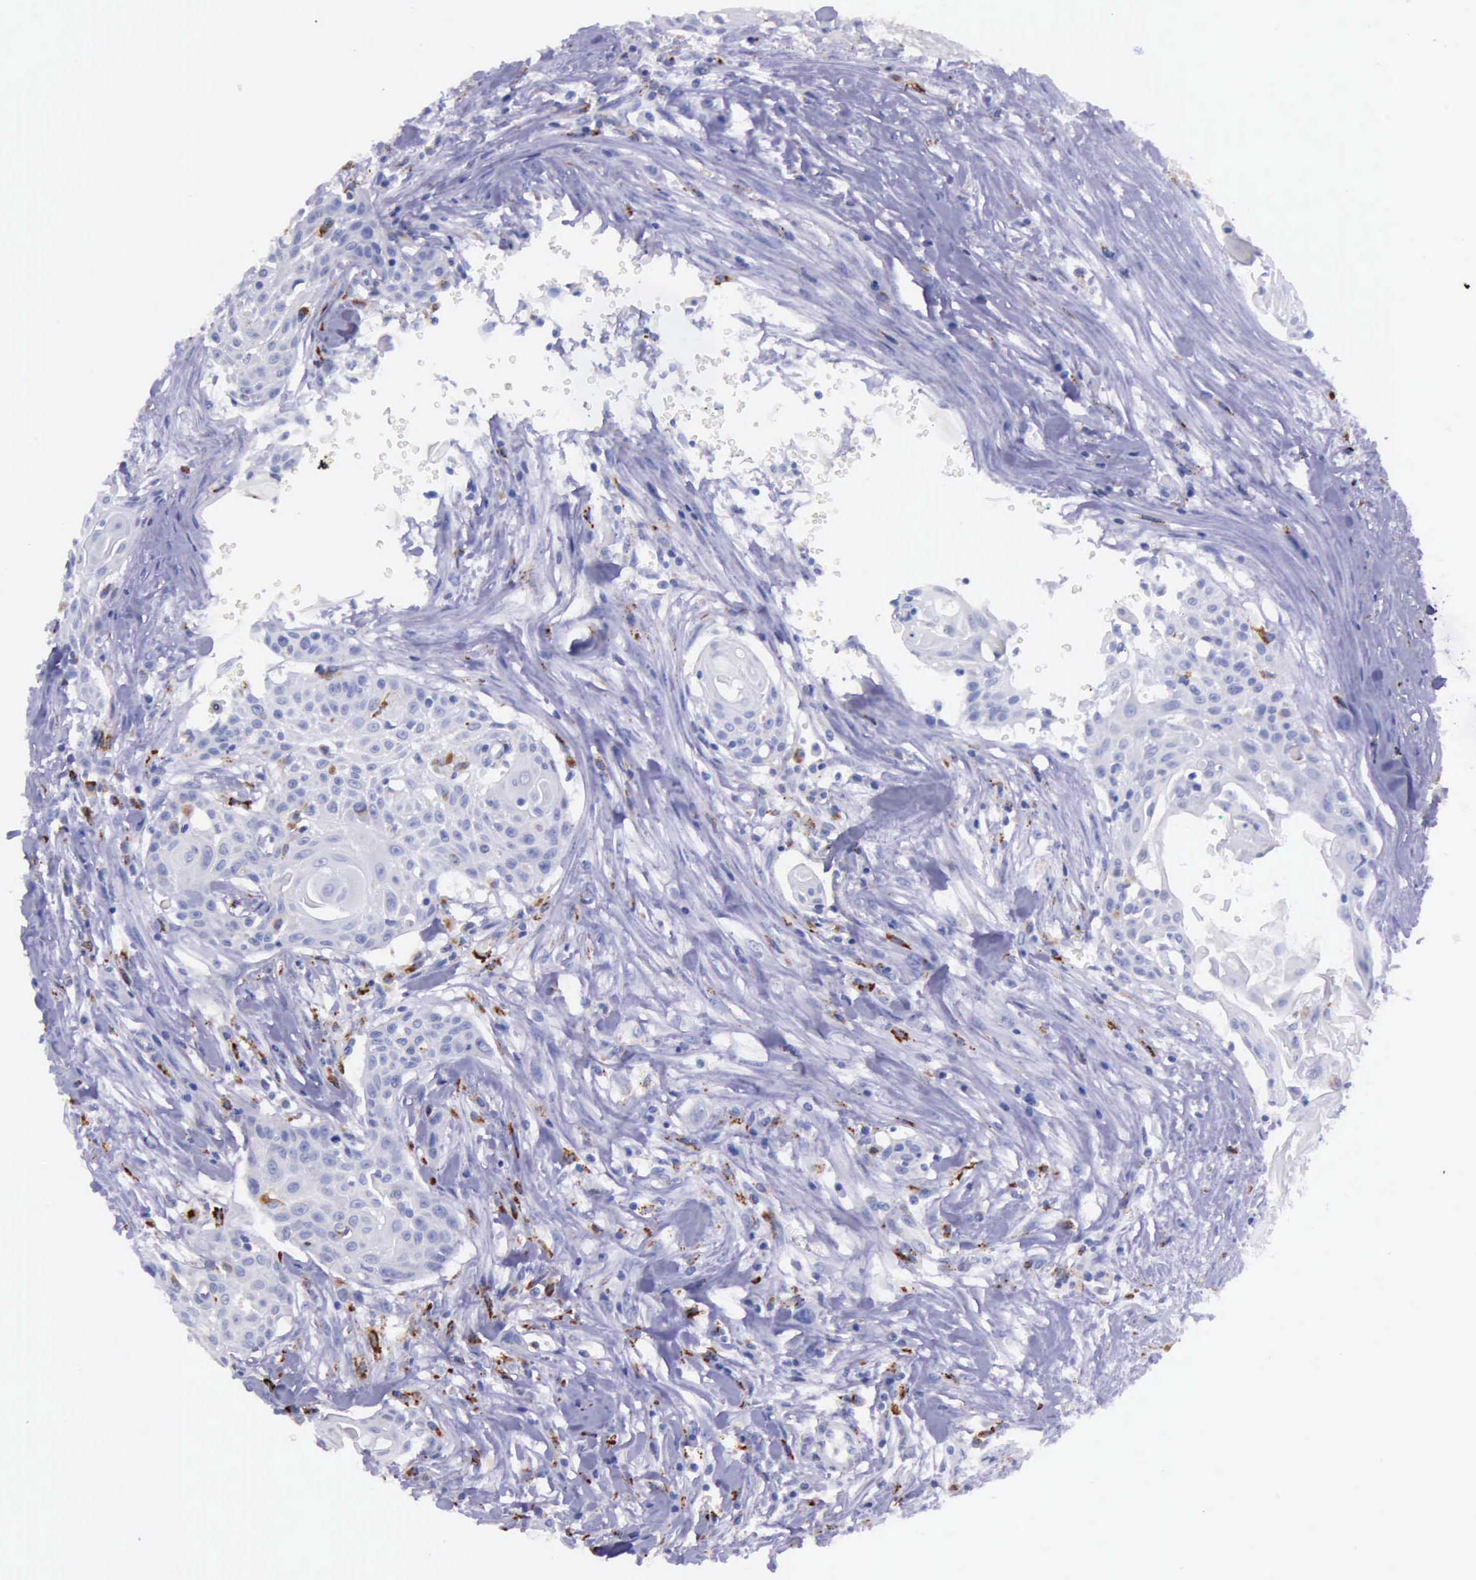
{"staining": {"intensity": "negative", "quantity": "none", "location": "none"}, "tissue": "head and neck cancer", "cell_type": "Tumor cells", "image_type": "cancer", "snomed": [{"axis": "morphology", "description": "Squamous cell carcinoma, NOS"}, {"axis": "morphology", "description": "Squamous cell carcinoma, metastatic, NOS"}, {"axis": "topography", "description": "Lymph node"}, {"axis": "topography", "description": "Salivary gland"}, {"axis": "topography", "description": "Head-Neck"}], "caption": "The photomicrograph exhibits no significant staining in tumor cells of head and neck metastatic squamous cell carcinoma.", "gene": "GLA", "patient": {"sex": "female", "age": 74}}